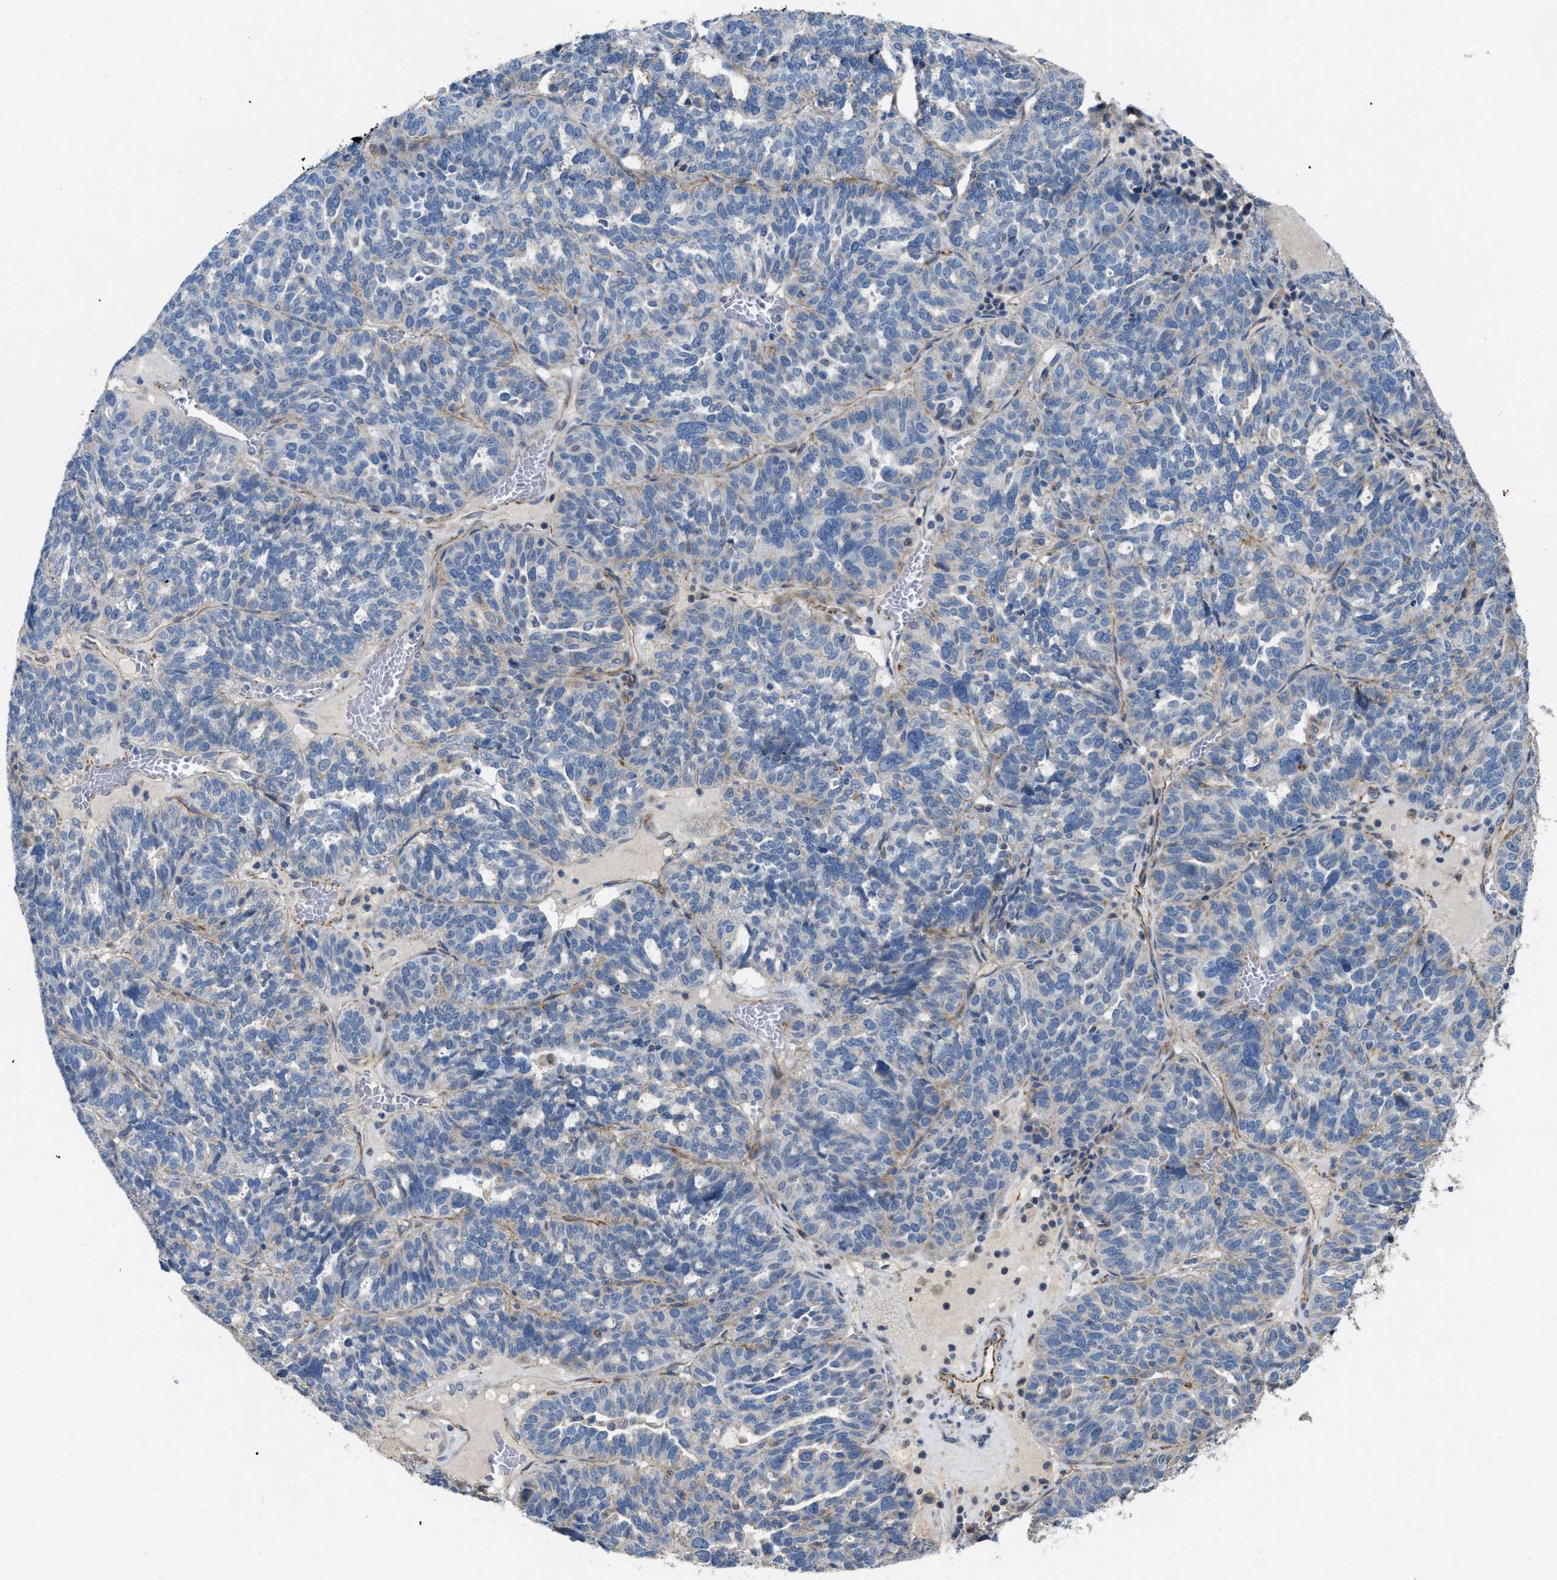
{"staining": {"intensity": "negative", "quantity": "none", "location": "none"}, "tissue": "ovarian cancer", "cell_type": "Tumor cells", "image_type": "cancer", "snomed": [{"axis": "morphology", "description": "Cystadenocarcinoma, serous, NOS"}, {"axis": "topography", "description": "Ovary"}], "caption": "This is an immunohistochemistry micrograph of human ovarian cancer (serous cystadenocarcinoma). There is no expression in tumor cells.", "gene": "DHX58", "patient": {"sex": "female", "age": 59}}